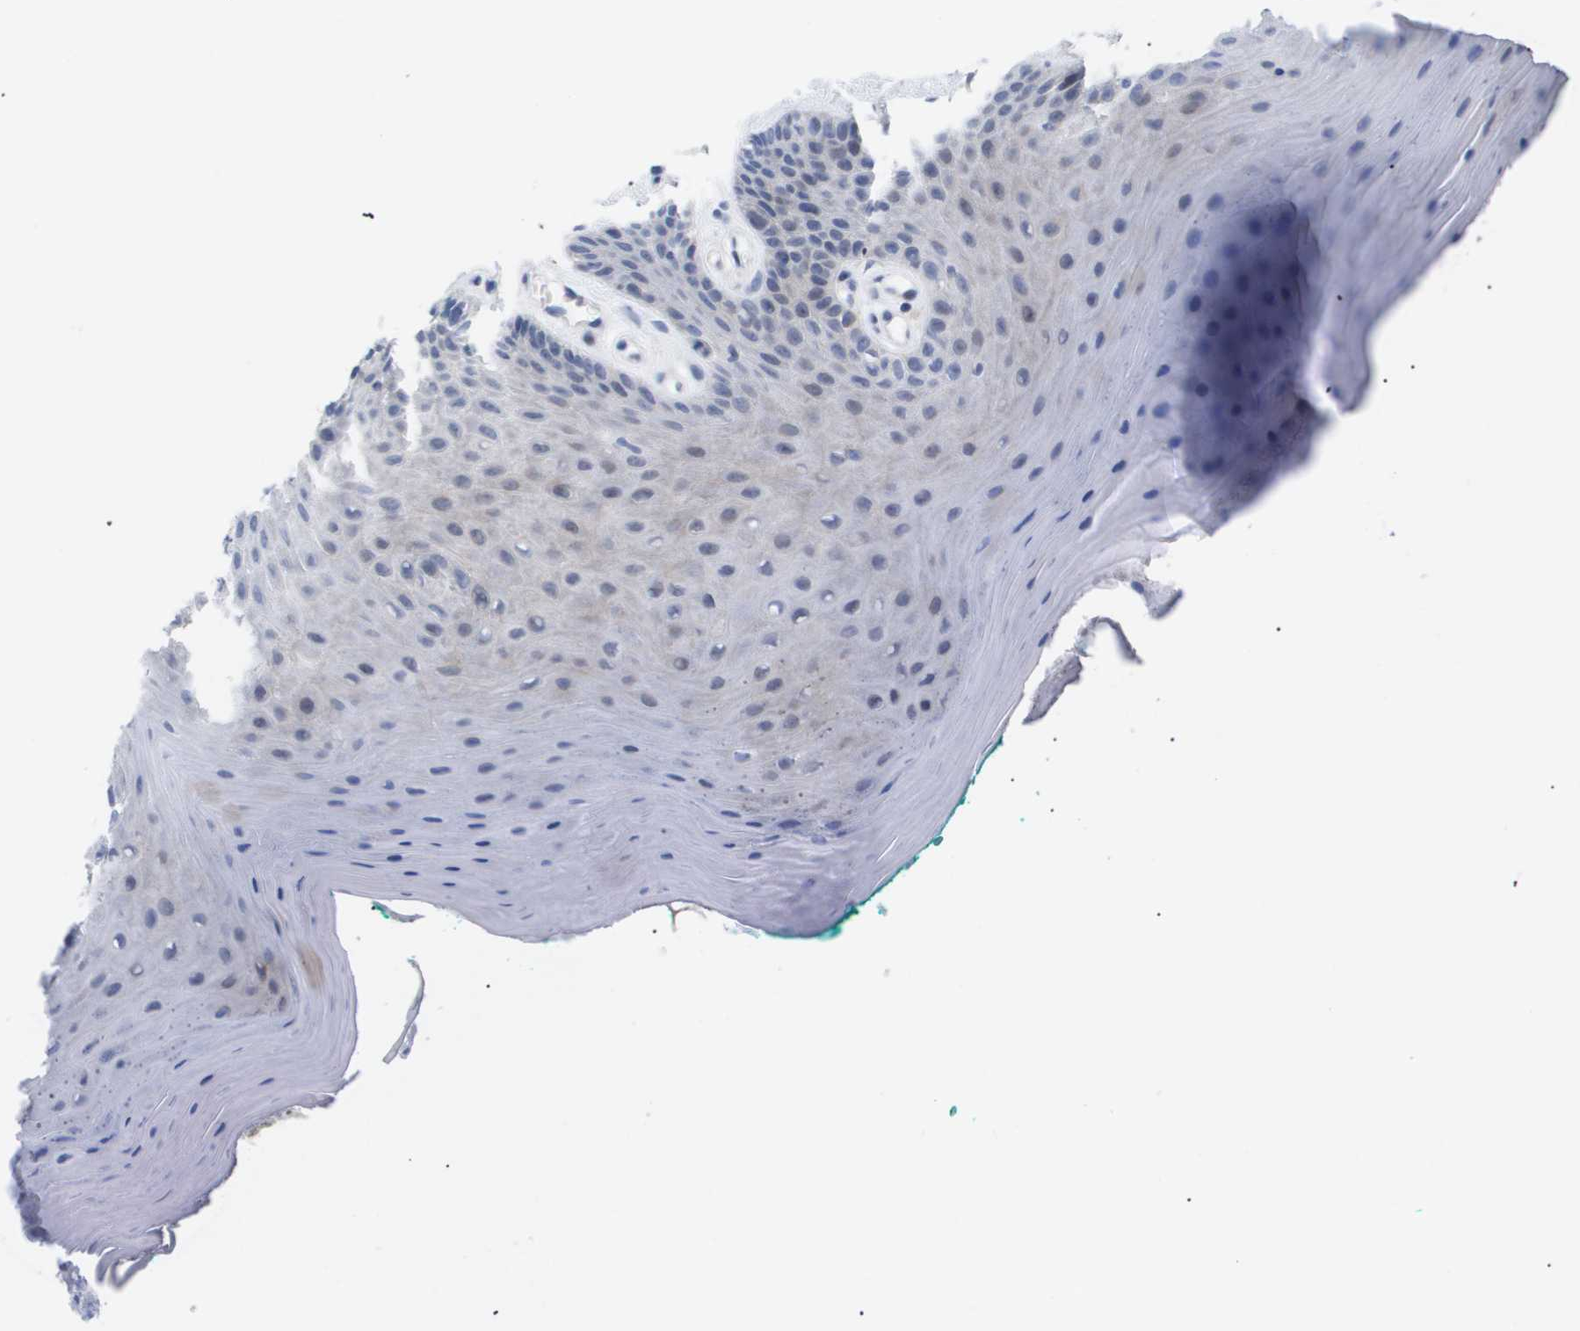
{"staining": {"intensity": "negative", "quantity": "none", "location": "none"}, "tissue": "oral mucosa", "cell_type": "Squamous epithelial cells", "image_type": "normal", "snomed": [{"axis": "morphology", "description": "Normal tissue, NOS"}, {"axis": "topography", "description": "Skeletal muscle"}, {"axis": "topography", "description": "Oral tissue"}], "caption": "Normal oral mucosa was stained to show a protein in brown. There is no significant expression in squamous epithelial cells. (Brightfield microscopy of DAB immunohistochemistry at high magnification).", "gene": "CAV3", "patient": {"sex": "male", "age": 58}}